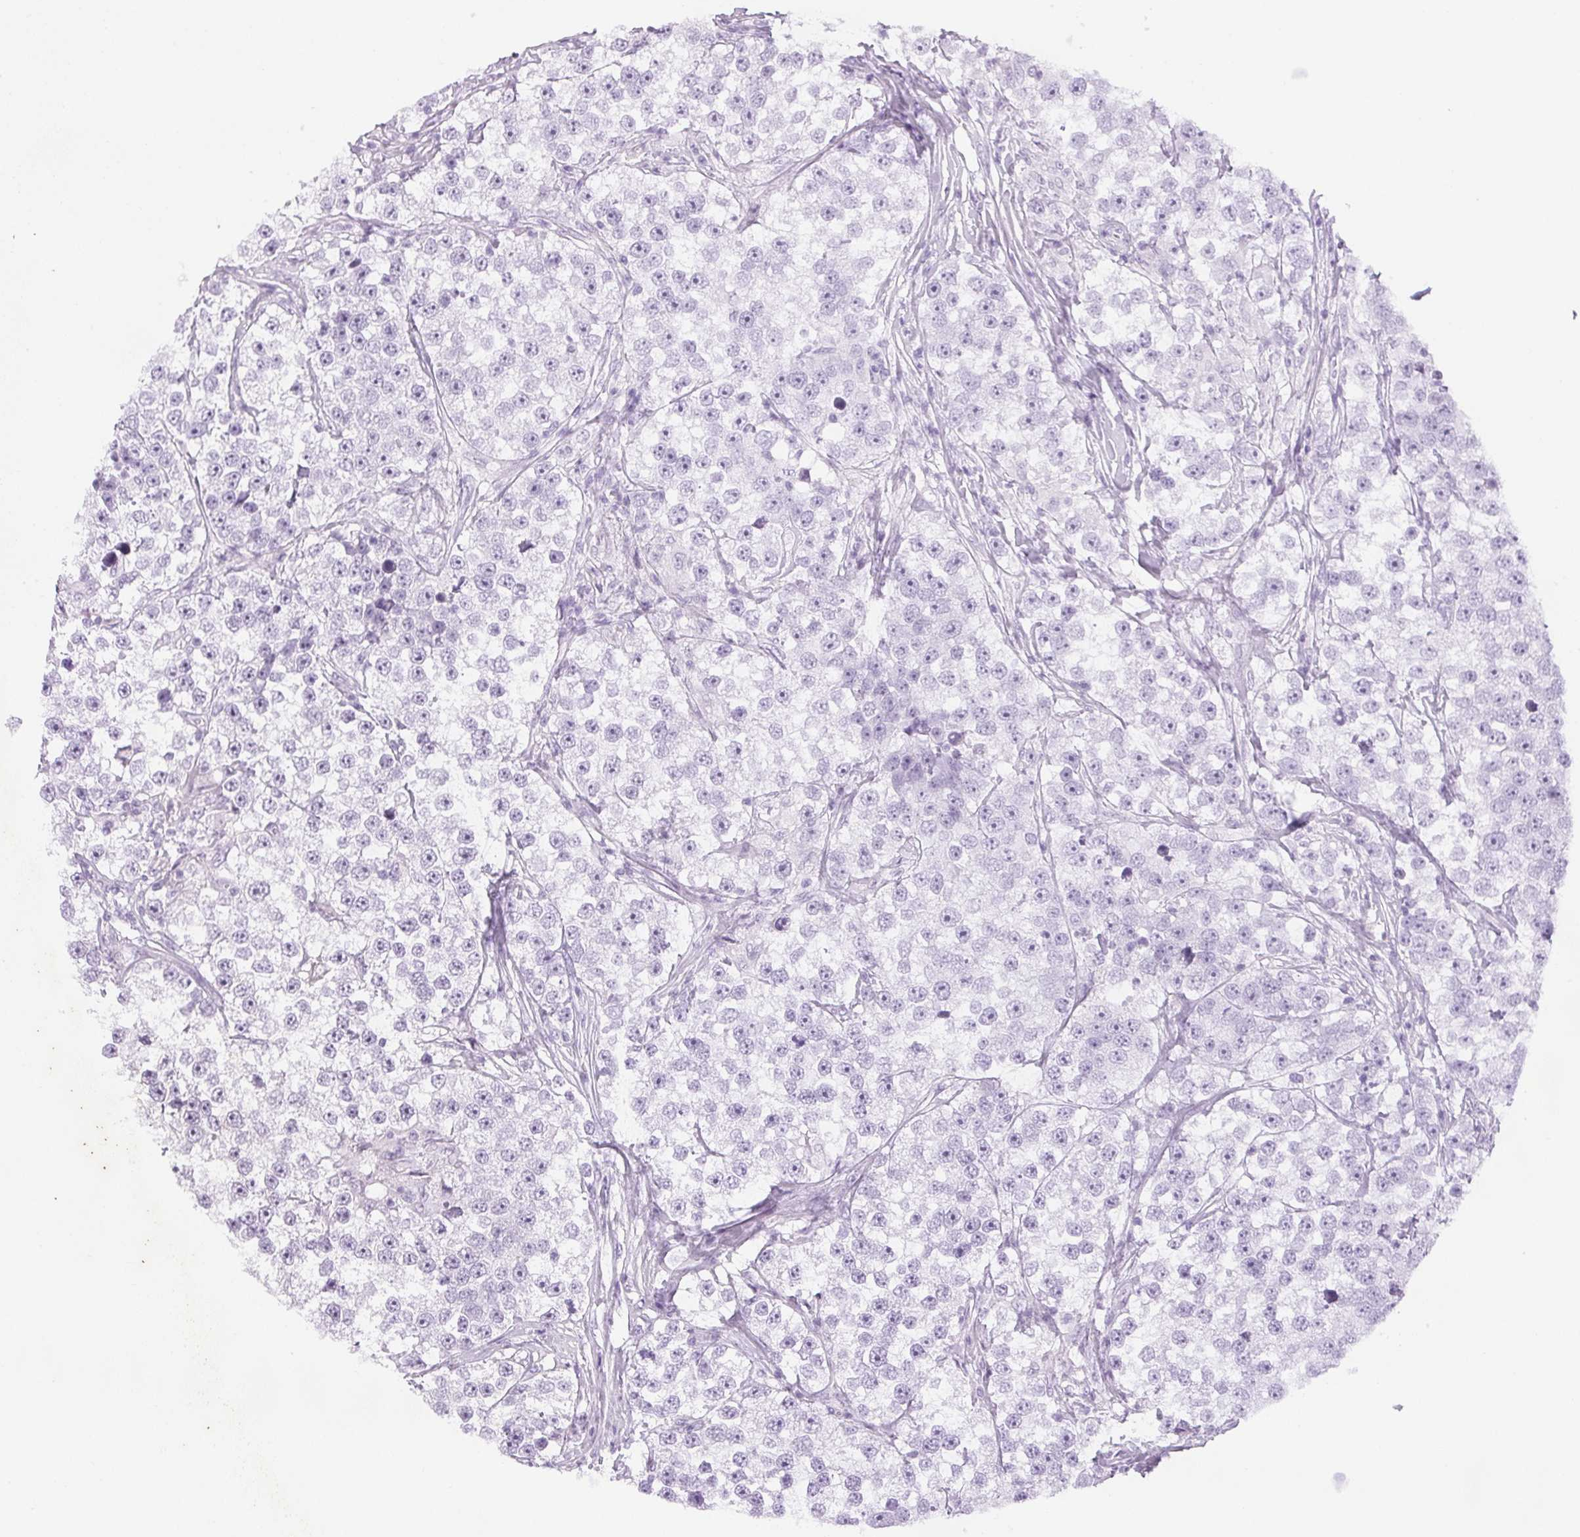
{"staining": {"intensity": "negative", "quantity": "none", "location": "none"}, "tissue": "testis cancer", "cell_type": "Tumor cells", "image_type": "cancer", "snomed": [{"axis": "morphology", "description": "Seminoma, NOS"}, {"axis": "topography", "description": "Testis"}], "caption": "A micrograph of human testis cancer (seminoma) is negative for staining in tumor cells. (DAB (3,3'-diaminobenzidine) IHC, high magnification).", "gene": "LTF", "patient": {"sex": "male", "age": 46}}